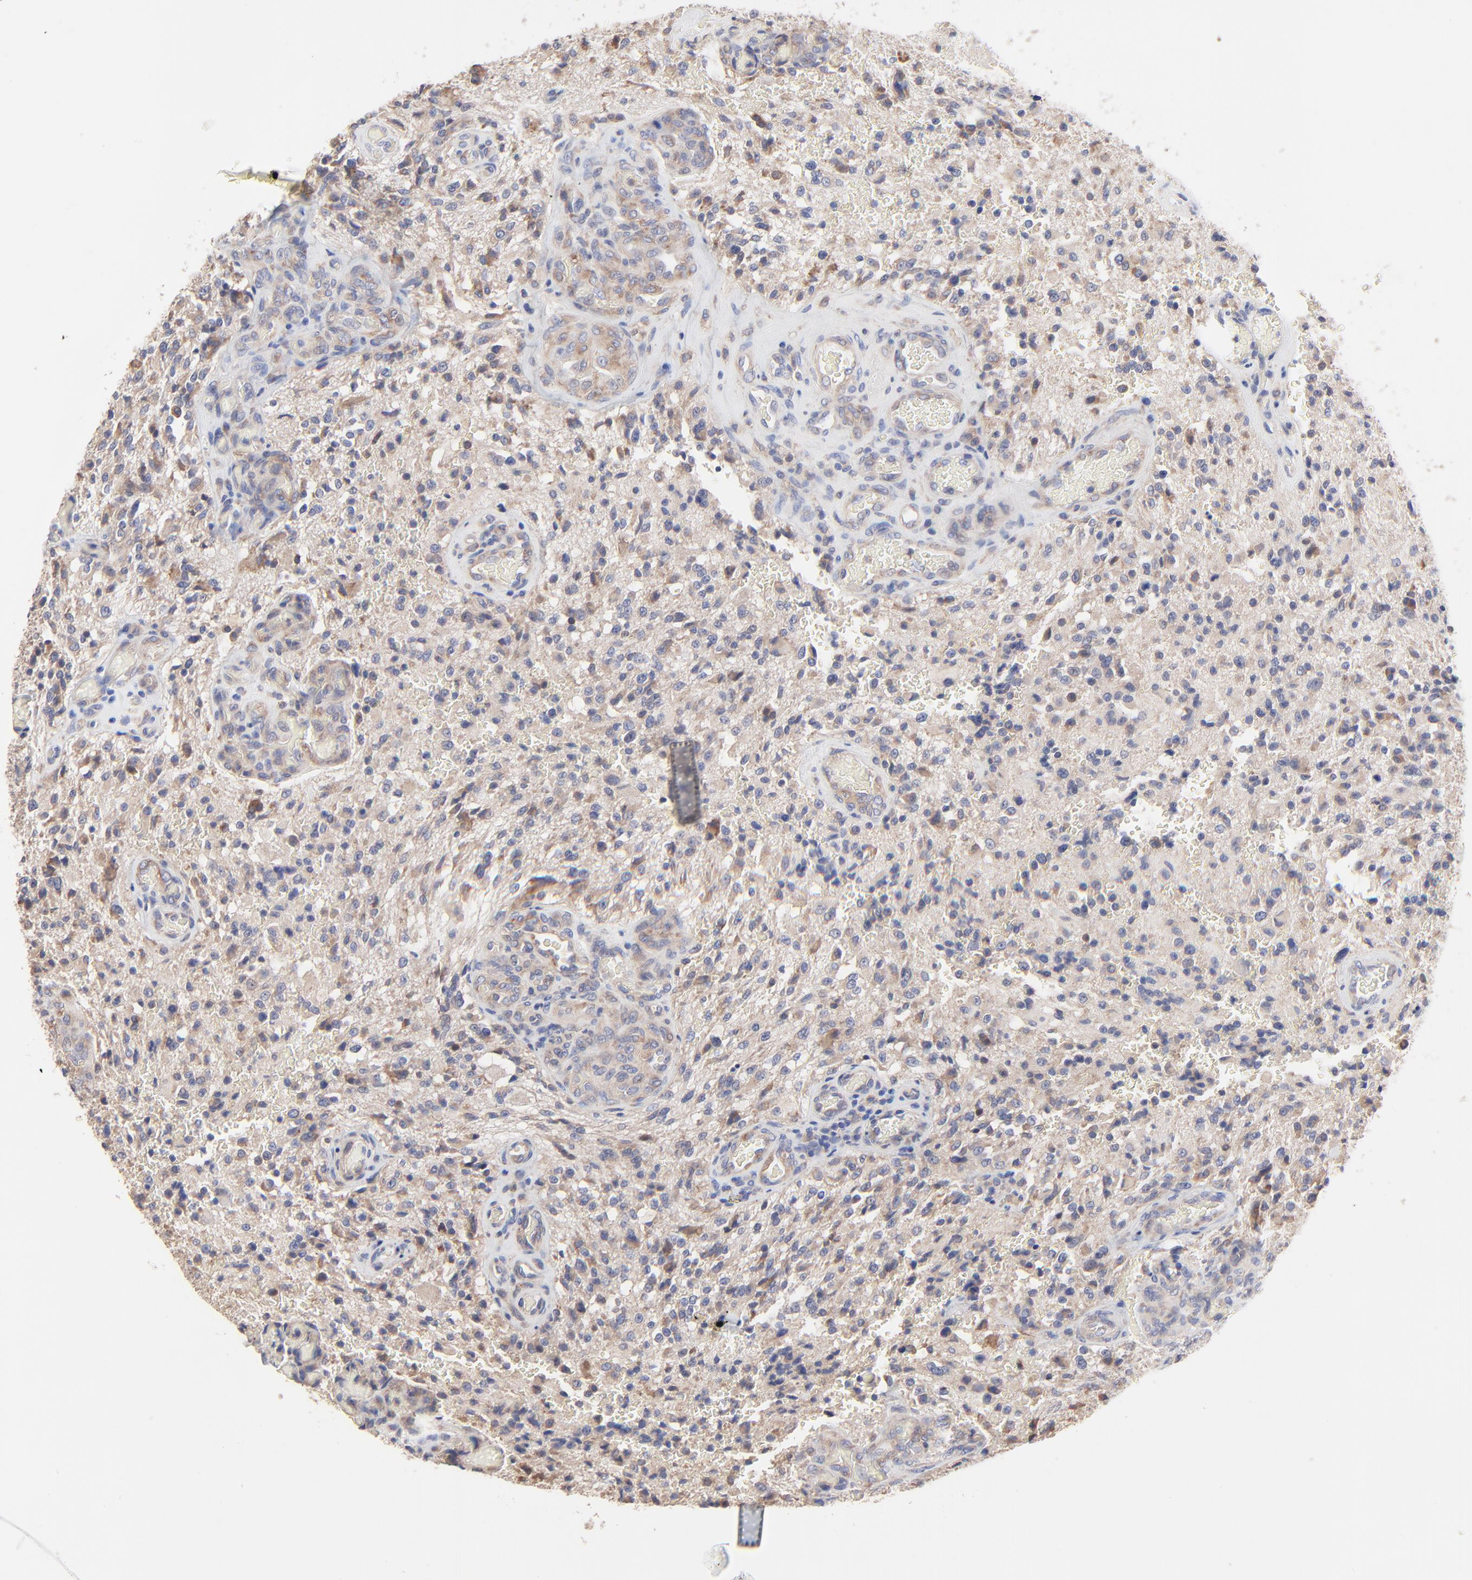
{"staining": {"intensity": "weak", "quantity": ">75%", "location": "cytoplasmic/membranous"}, "tissue": "glioma", "cell_type": "Tumor cells", "image_type": "cancer", "snomed": [{"axis": "morphology", "description": "Normal tissue, NOS"}, {"axis": "morphology", "description": "Glioma, malignant, High grade"}, {"axis": "topography", "description": "Cerebral cortex"}], "caption": "Protein staining displays weak cytoplasmic/membranous staining in about >75% of tumor cells in glioma.", "gene": "PPFIBP2", "patient": {"sex": "male", "age": 56}}